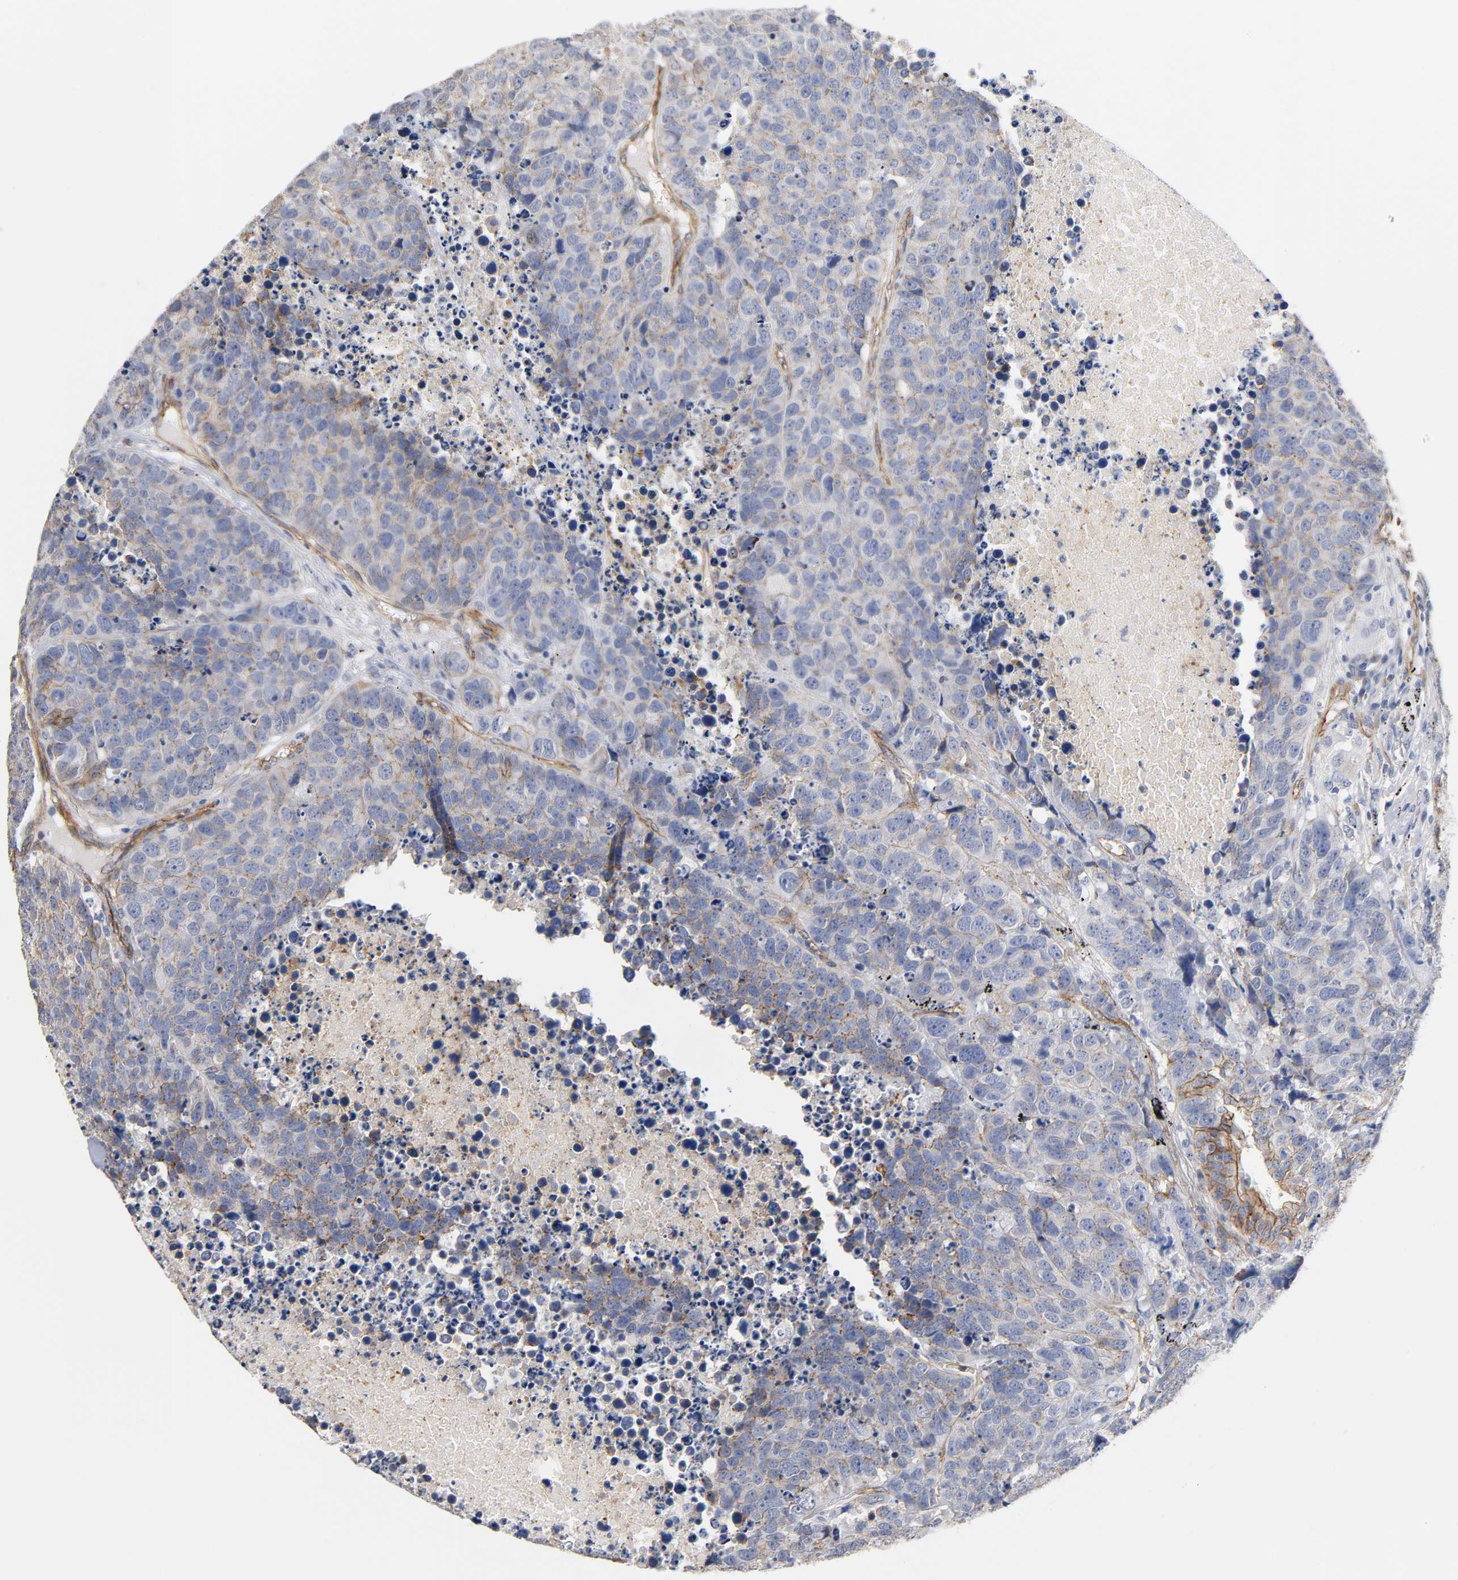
{"staining": {"intensity": "weak", "quantity": "25%-75%", "location": "cytoplasmic/membranous"}, "tissue": "carcinoid", "cell_type": "Tumor cells", "image_type": "cancer", "snomed": [{"axis": "morphology", "description": "Carcinoid, malignant, NOS"}, {"axis": "topography", "description": "Lung"}], "caption": "Immunohistochemistry micrograph of neoplastic tissue: carcinoid stained using IHC shows low levels of weak protein expression localized specifically in the cytoplasmic/membranous of tumor cells, appearing as a cytoplasmic/membranous brown color.", "gene": "SPTAN1", "patient": {"sex": "male", "age": 60}}